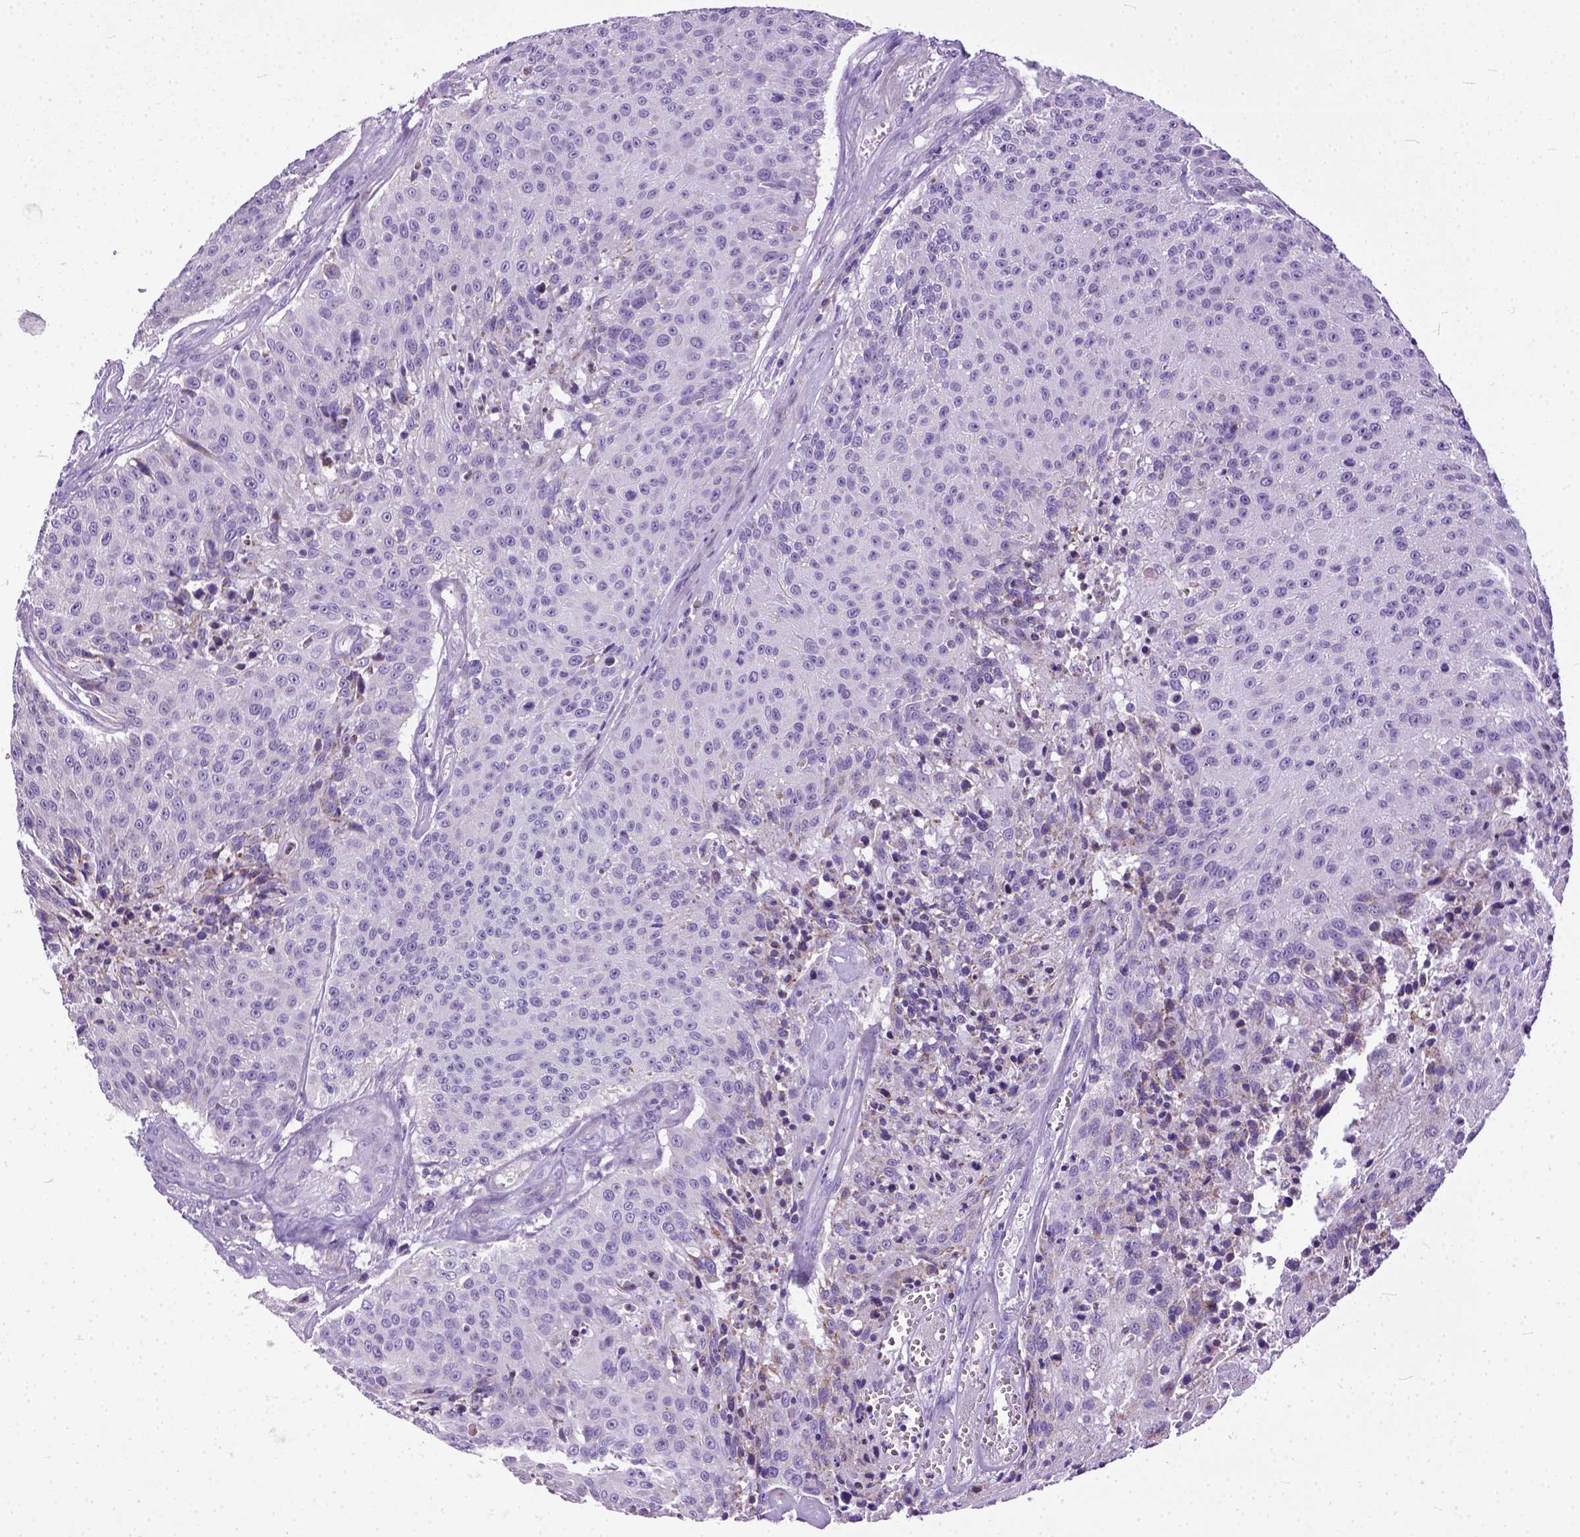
{"staining": {"intensity": "negative", "quantity": "none", "location": "none"}, "tissue": "urothelial cancer", "cell_type": "Tumor cells", "image_type": "cancer", "snomed": [{"axis": "morphology", "description": "Urothelial carcinoma, NOS"}, {"axis": "topography", "description": "Urinary bladder"}], "caption": "A micrograph of transitional cell carcinoma stained for a protein shows no brown staining in tumor cells.", "gene": "PLK5", "patient": {"sex": "male", "age": 55}}